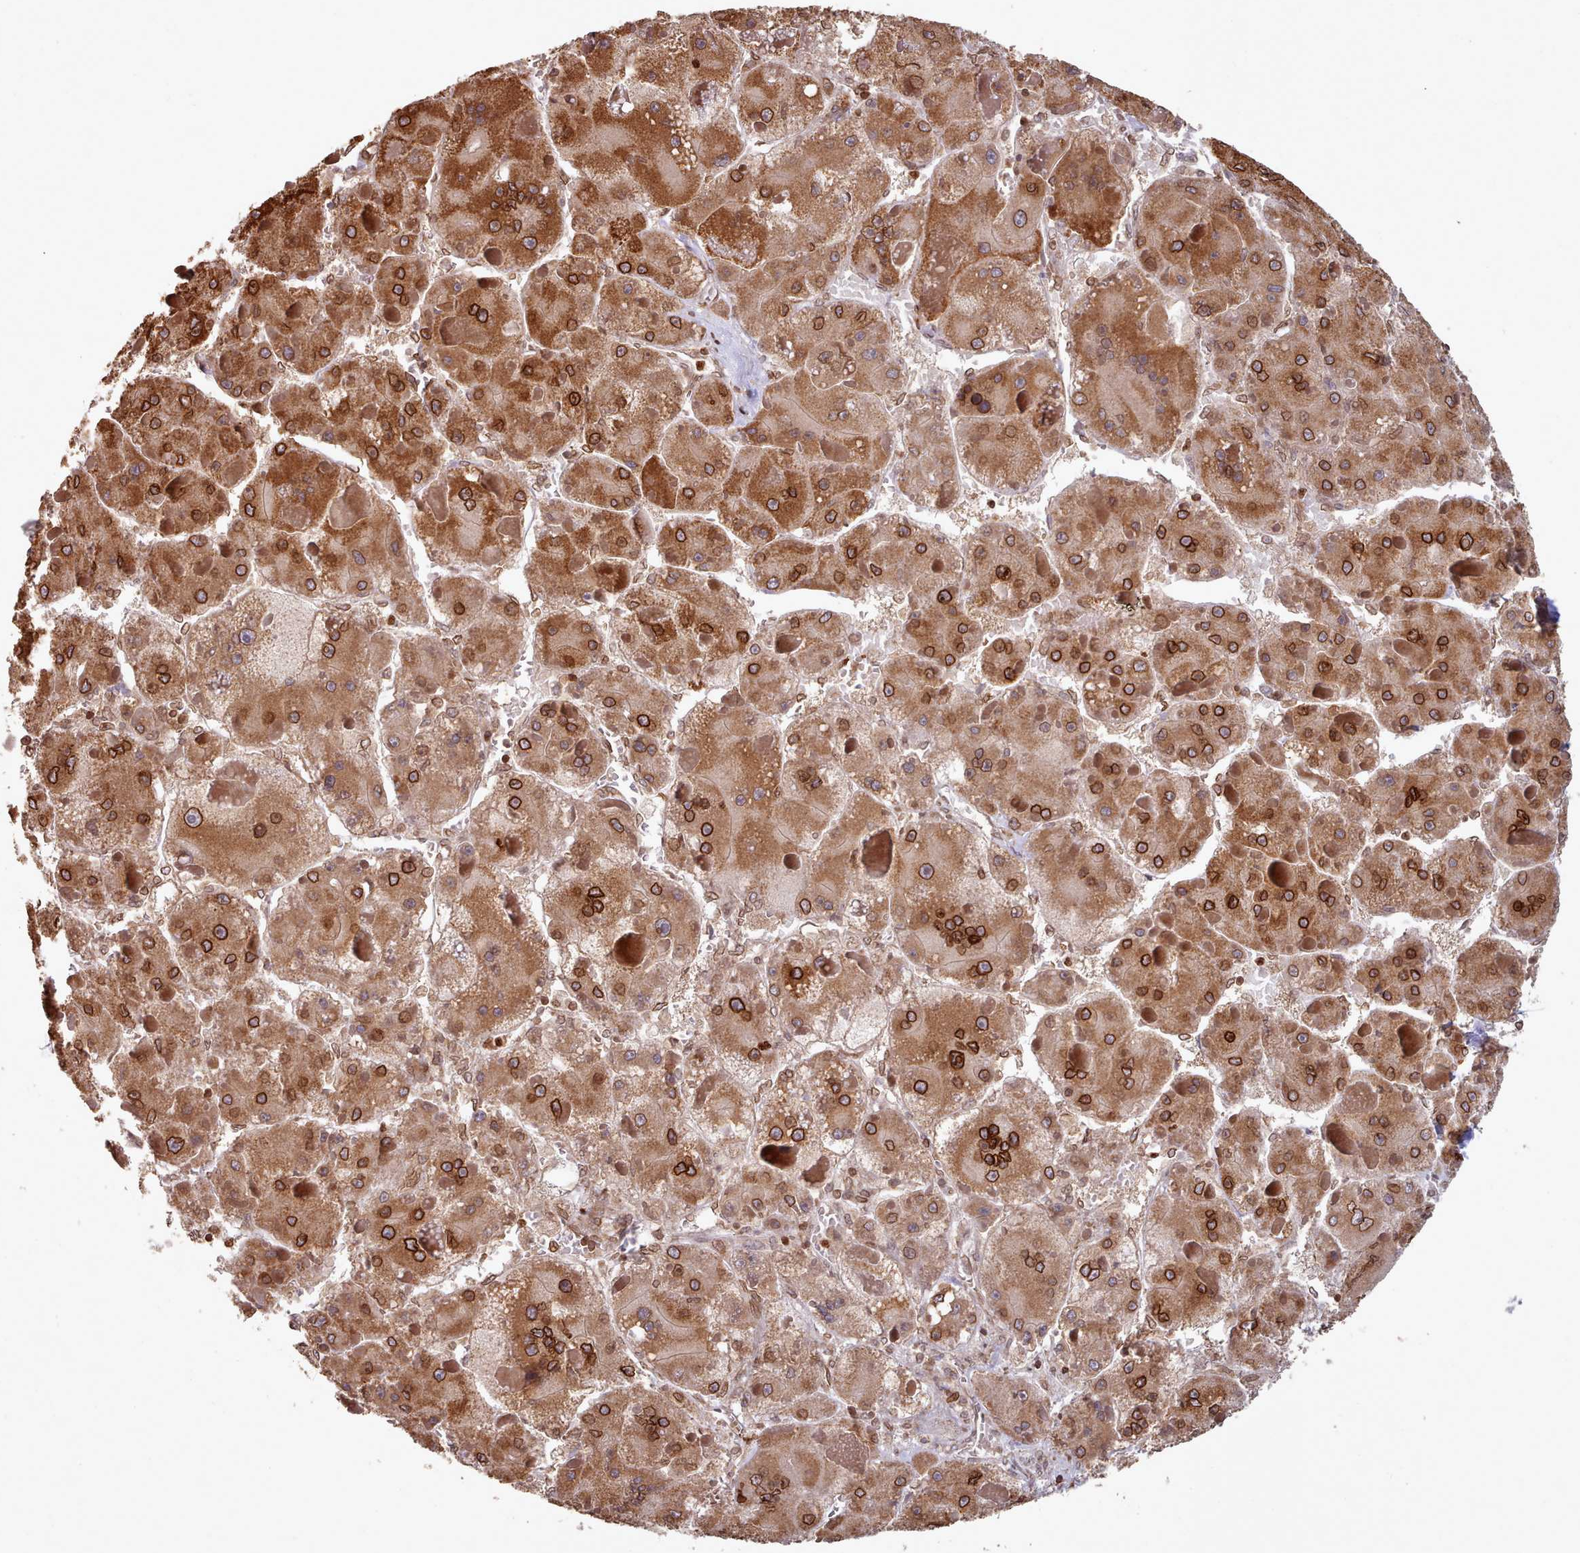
{"staining": {"intensity": "strong", "quantity": ">75%", "location": "cytoplasmic/membranous,nuclear"}, "tissue": "liver cancer", "cell_type": "Tumor cells", "image_type": "cancer", "snomed": [{"axis": "morphology", "description": "Carcinoma, Hepatocellular, NOS"}, {"axis": "topography", "description": "Liver"}], "caption": "Human liver hepatocellular carcinoma stained with a protein marker shows strong staining in tumor cells.", "gene": "TOR1AIP1", "patient": {"sex": "female", "age": 73}}